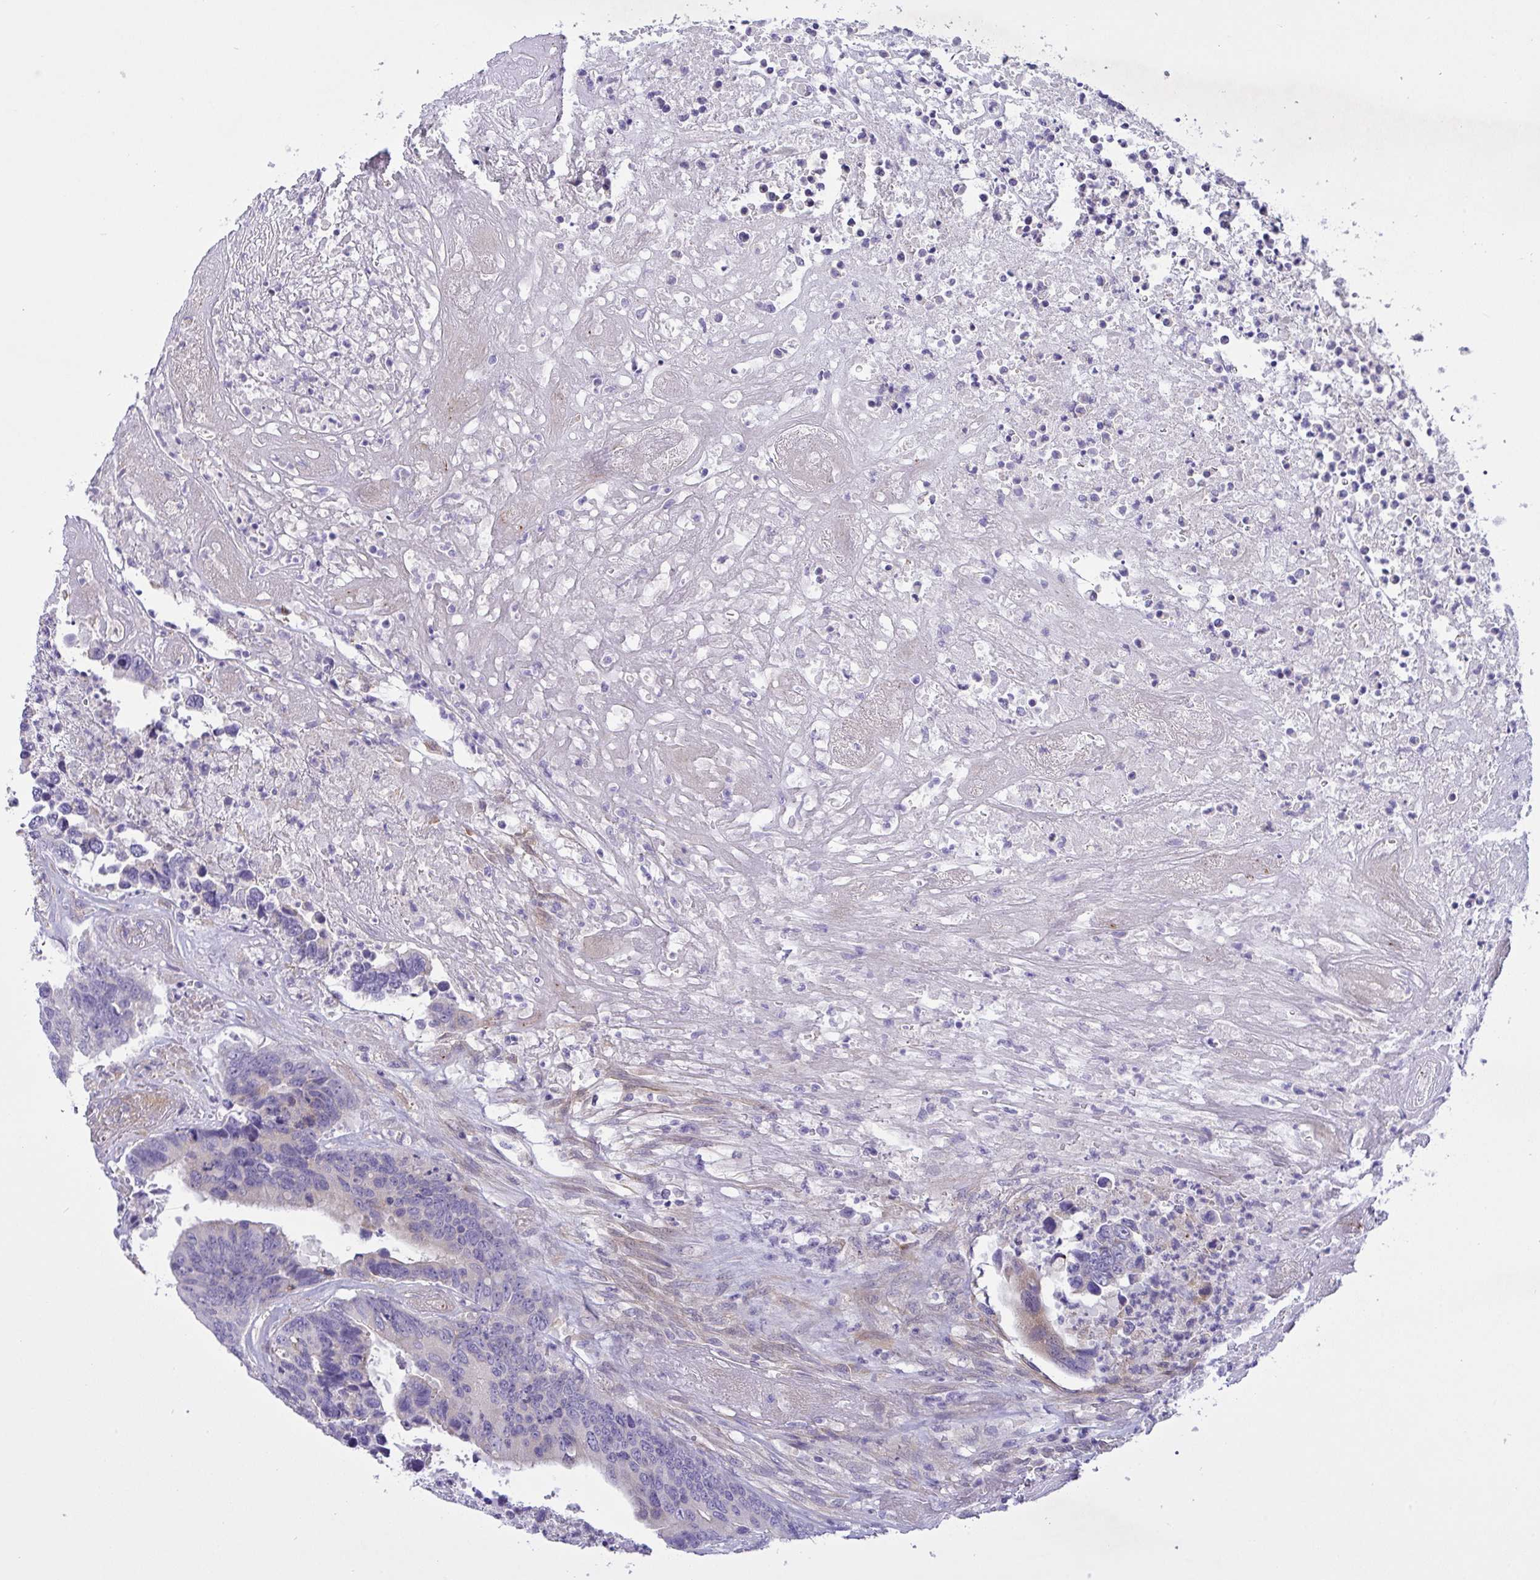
{"staining": {"intensity": "negative", "quantity": "none", "location": "none"}, "tissue": "colorectal cancer", "cell_type": "Tumor cells", "image_type": "cancer", "snomed": [{"axis": "morphology", "description": "Adenocarcinoma, NOS"}, {"axis": "topography", "description": "Colon"}], "caption": "Tumor cells show no significant staining in colorectal adenocarcinoma.", "gene": "FAM86B1", "patient": {"sex": "female", "age": 67}}